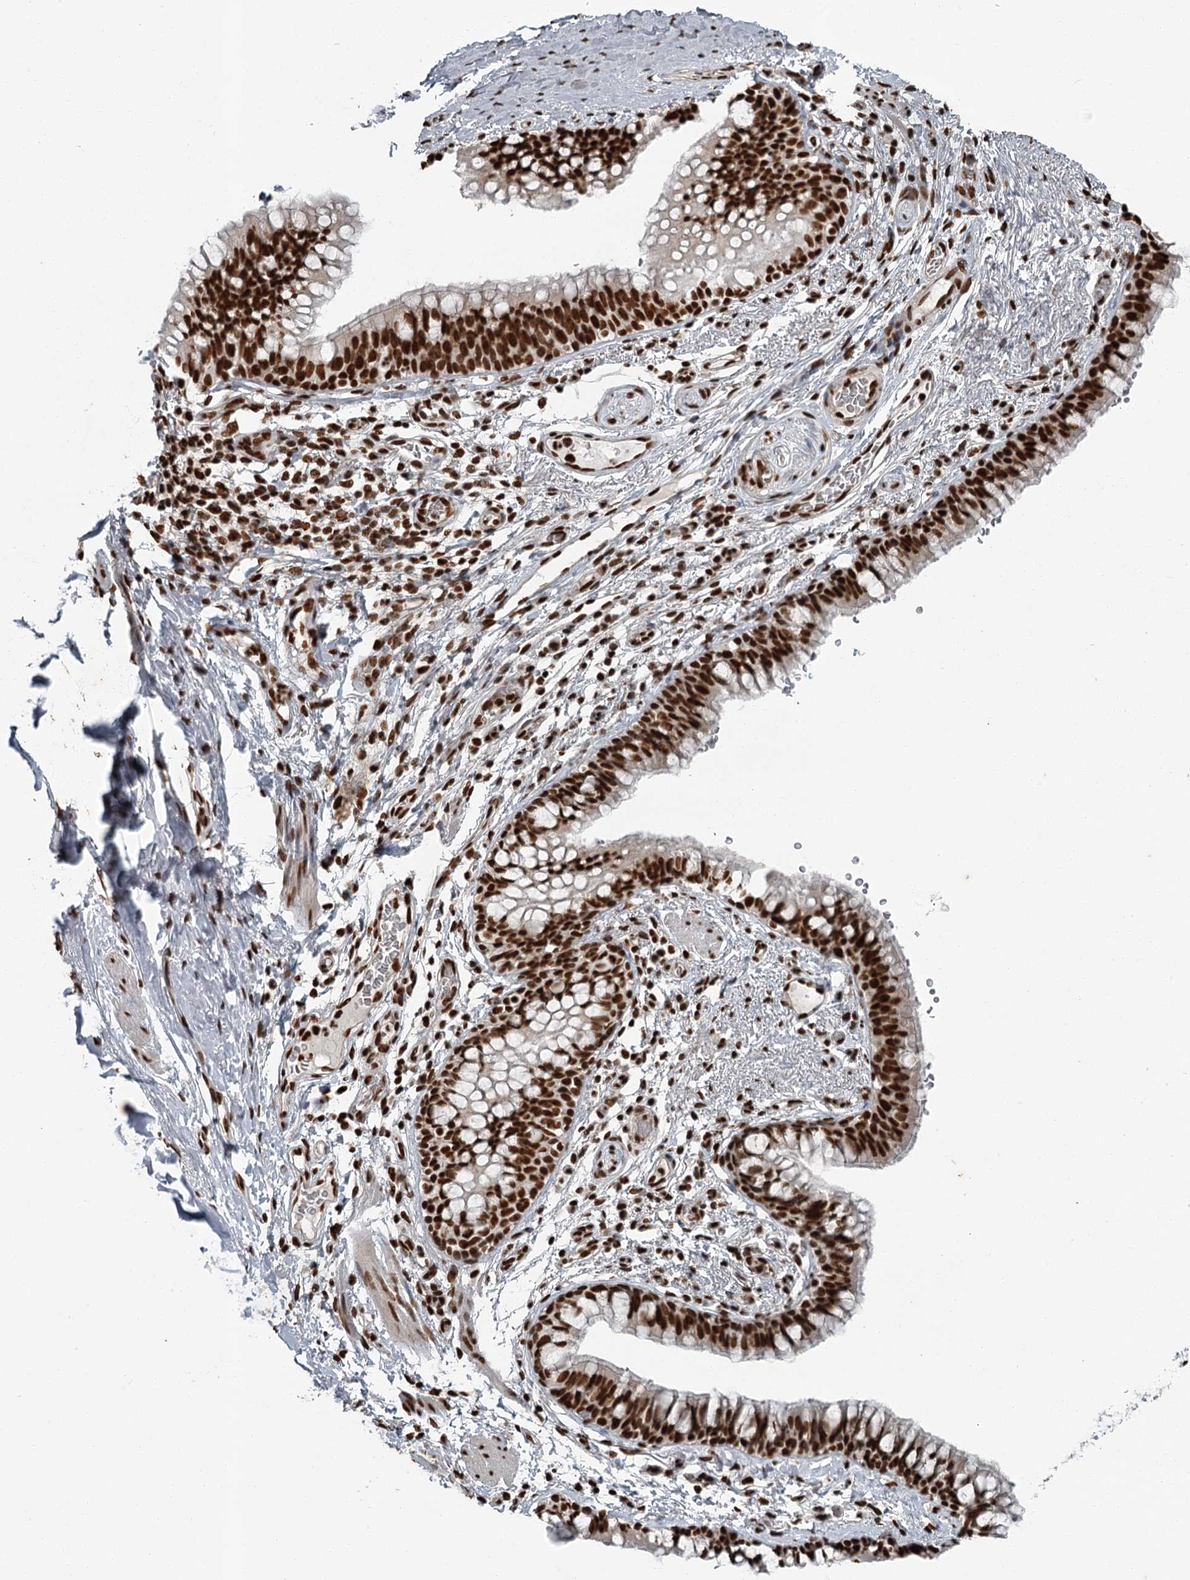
{"staining": {"intensity": "strong", "quantity": ">75%", "location": "nuclear"}, "tissue": "bronchus", "cell_type": "Respiratory epithelial cells", "image_type": "normal", "snomed": [{"axis": "morphology", "description": "Normal tissue, NOS"}, {"axis": "topography", "description": "Cartilage tissue"}, {"axis": "topography", "description": "Bronchus"}], "caption": "A high amount of strong nuclear expression is appreciated in approximately >75% of respiratory epithelial cells in unremarkable bronchus. Ihc stains the protein in brown and the nuclei are stained blue.", "gene": "RBBP7", "patient": {"sex": "female", "age": 36}}